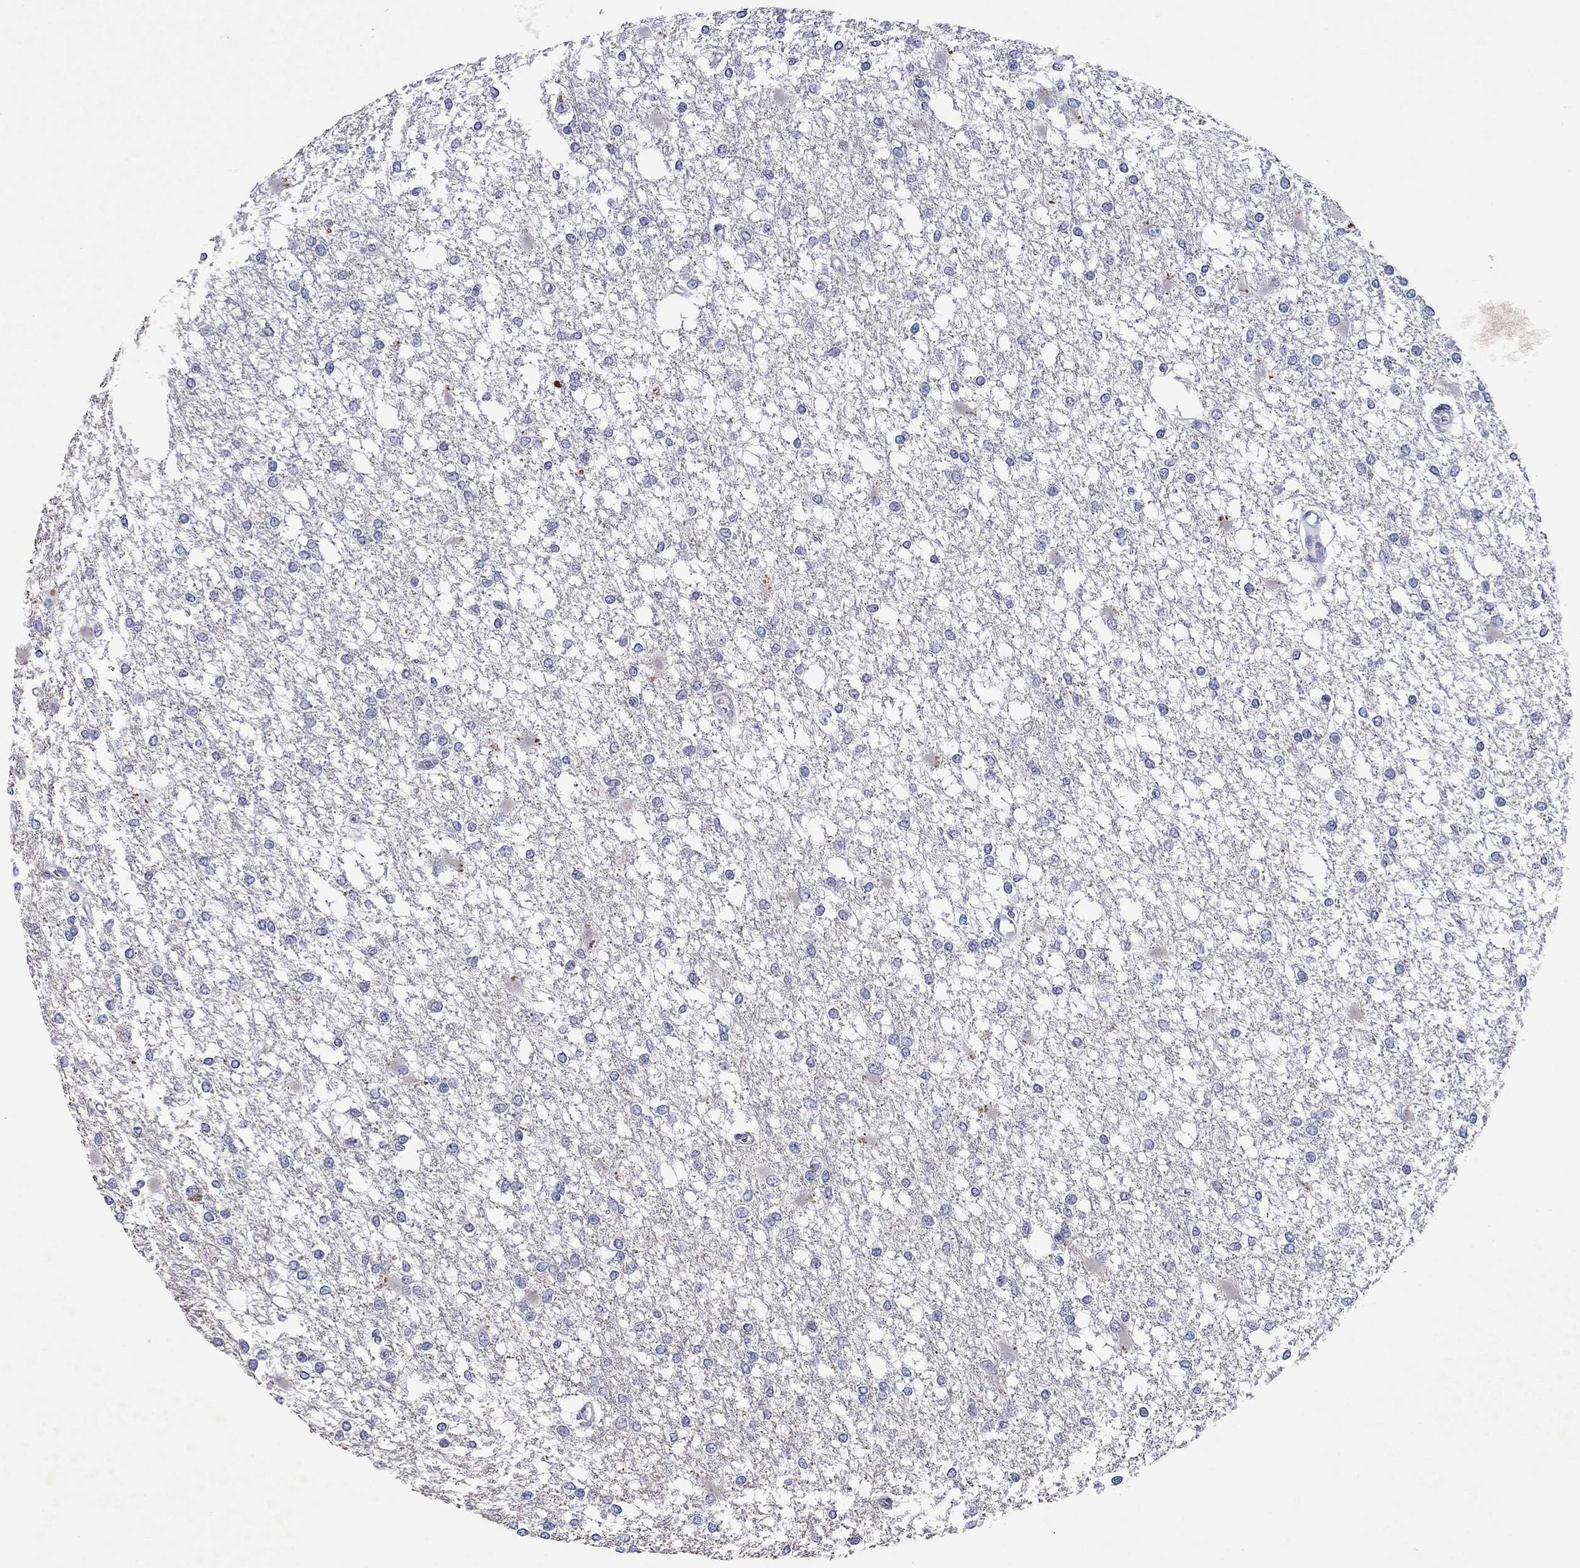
{"staining": {"intensity": "negative", "quantity": "none", "location": "none"}, "tissue": "glioma", "cell_type": "Tumor cells", "image_type": "cancer", "snomed": [{"axis": "morphology", "description": "Glioma, malignant, High grade"}, {"axis": "topography", "description": "Cerebral cortex"}], "caption": "Immunohistochemistry (IHC) micrograph of neoplastic tissue: human malignant glioma (high-grade) stained with DAB exhibits no significant protein staining in tumor cells.", "gene": "HDC", "patient": {"sex": "male", "age": 79}}